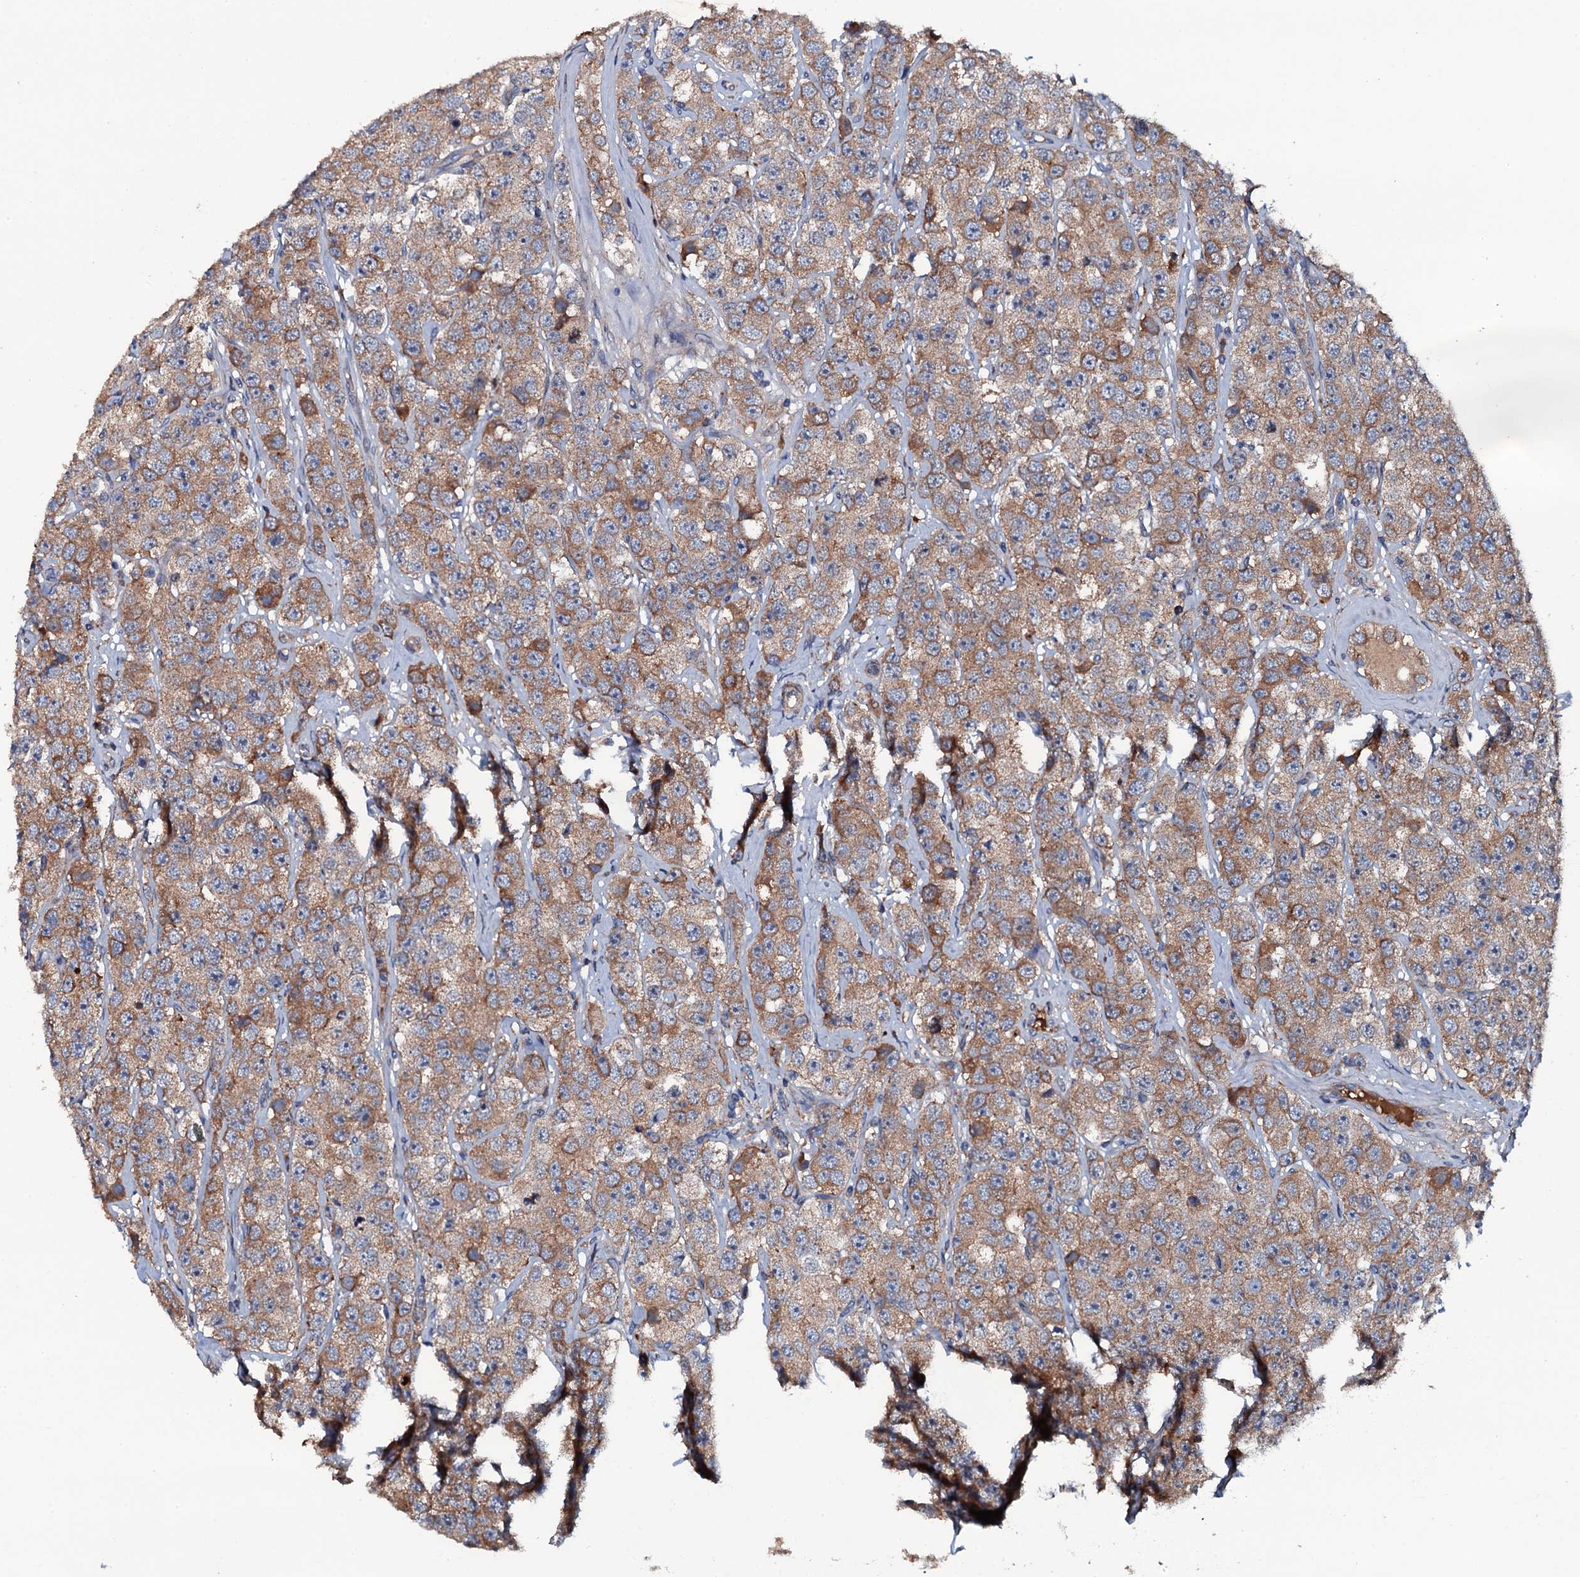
{"staining": {"intensity": "moderate", "quantity": ">75%", "location": "cytoplasmic/membranous"}, "tissue": "testis cancer", "cell_type": "Tumor cells", "image_type": "cancer", "snomed": [{"axis": "morphology", "description": "Seminoma, NOS"}, {"axis": "topography", "description": "Testis"}], "caption": "This is an image of IHC staining of seminoma (testis), which shows moderate positivity in the cytoplasmic/membranous of tumor cells.", "gene": "NEK1", "patient": {"sex": "male", "age": 28}}